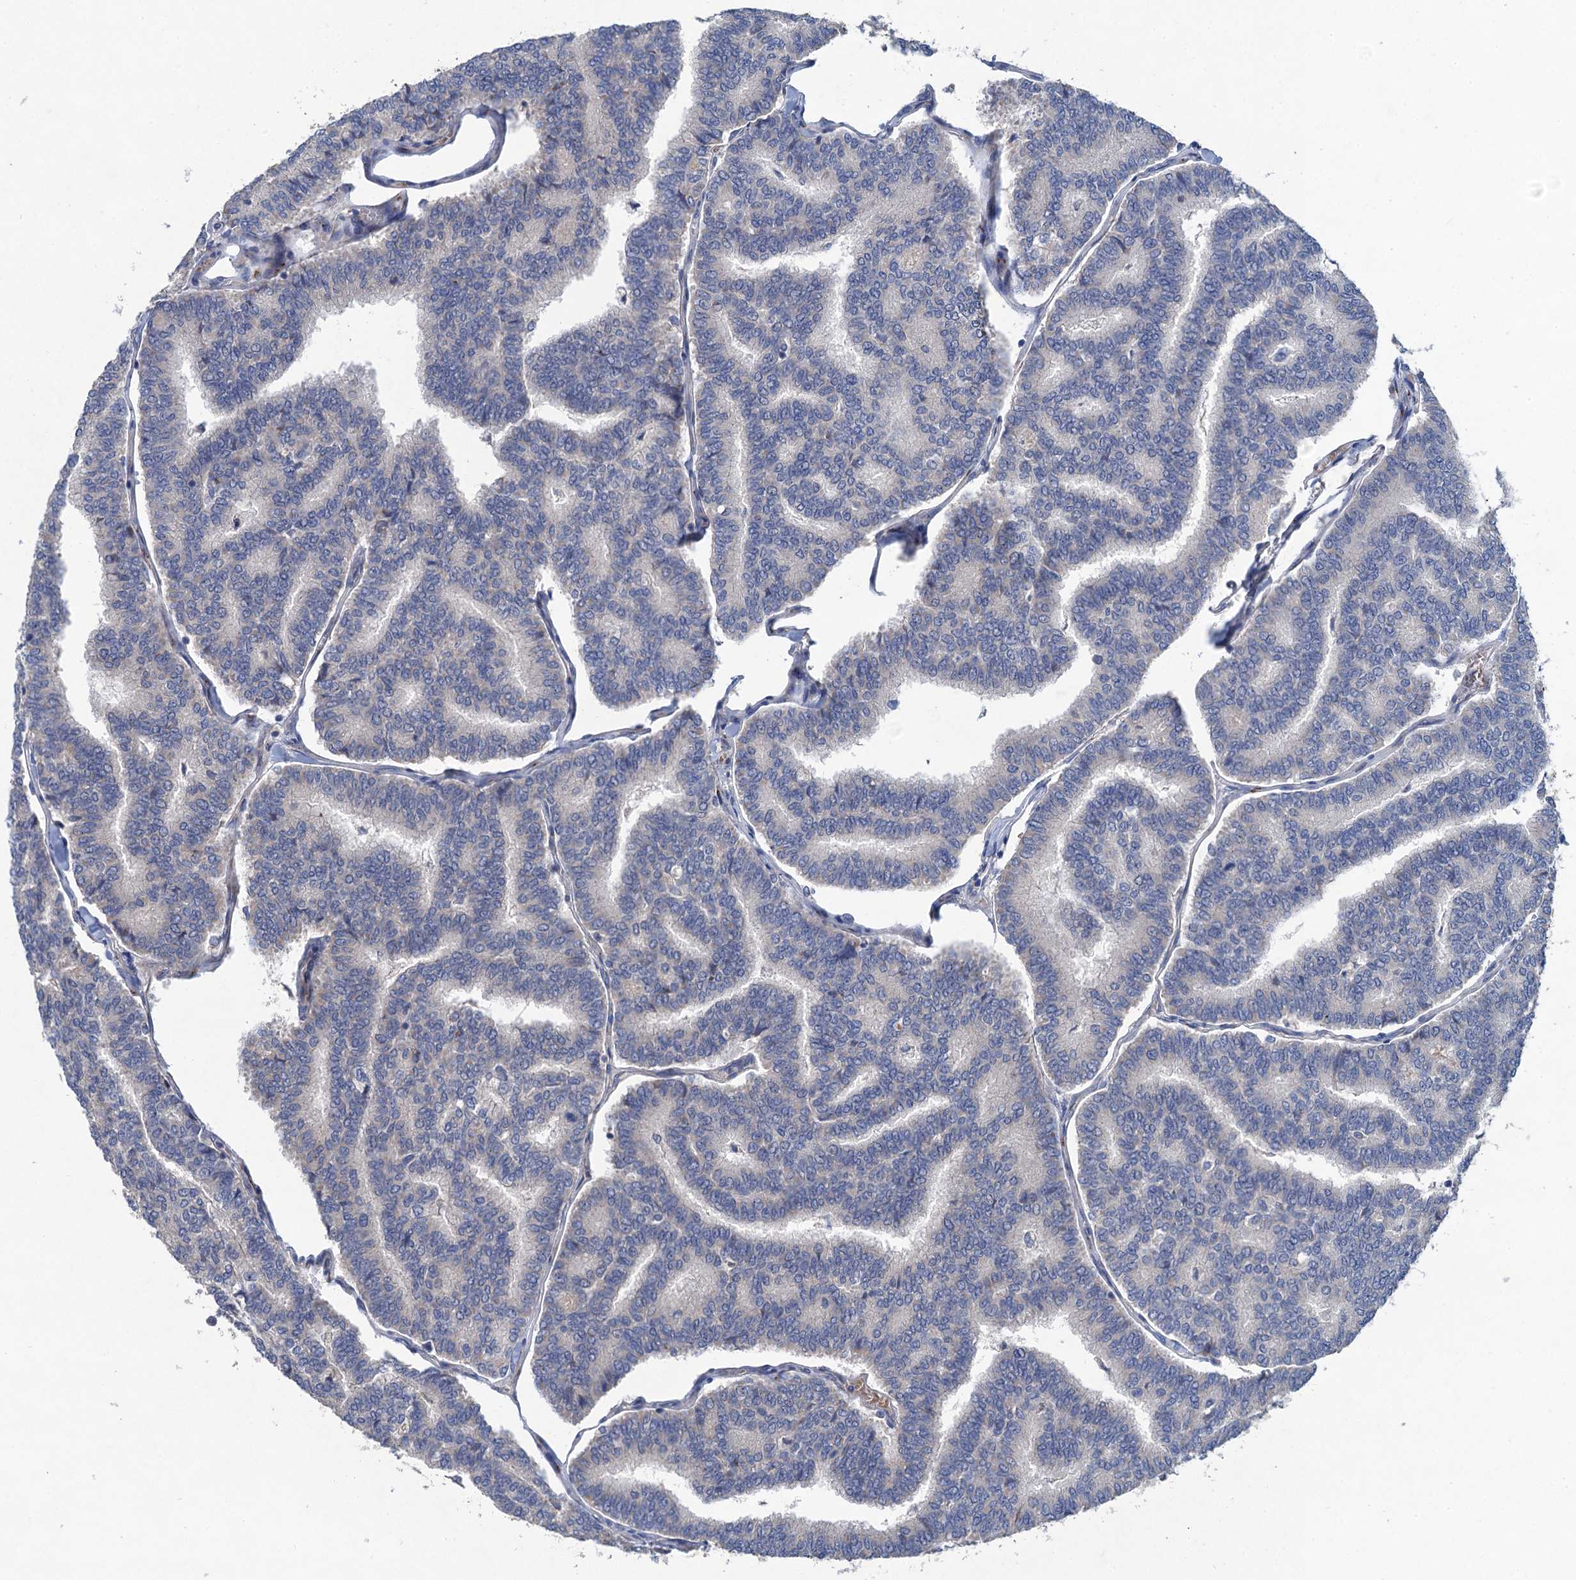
{"staining": {"intensity": "negative", "quantity": "none", "location": "none"}, "tissue": "thyroid cancer", "cell_type": "Tumor cells", "image_type": "cancer", "snomed": [{"axis": "morphology", "description": "Papillary adenocarcinoma, NOS"}, {"axis": "topography", "description": "Thyroid gland"}], "caption": "Histopathology image shows no protein positivity in tumor cells of thyroid cancer tissue. Brightfield microscopy of IHC stained with DAB (brown) and hematoxylin (blue), captured at high magnification.", "gene": "TRAF7", "patient": {"sex": "female", "age": 35}}